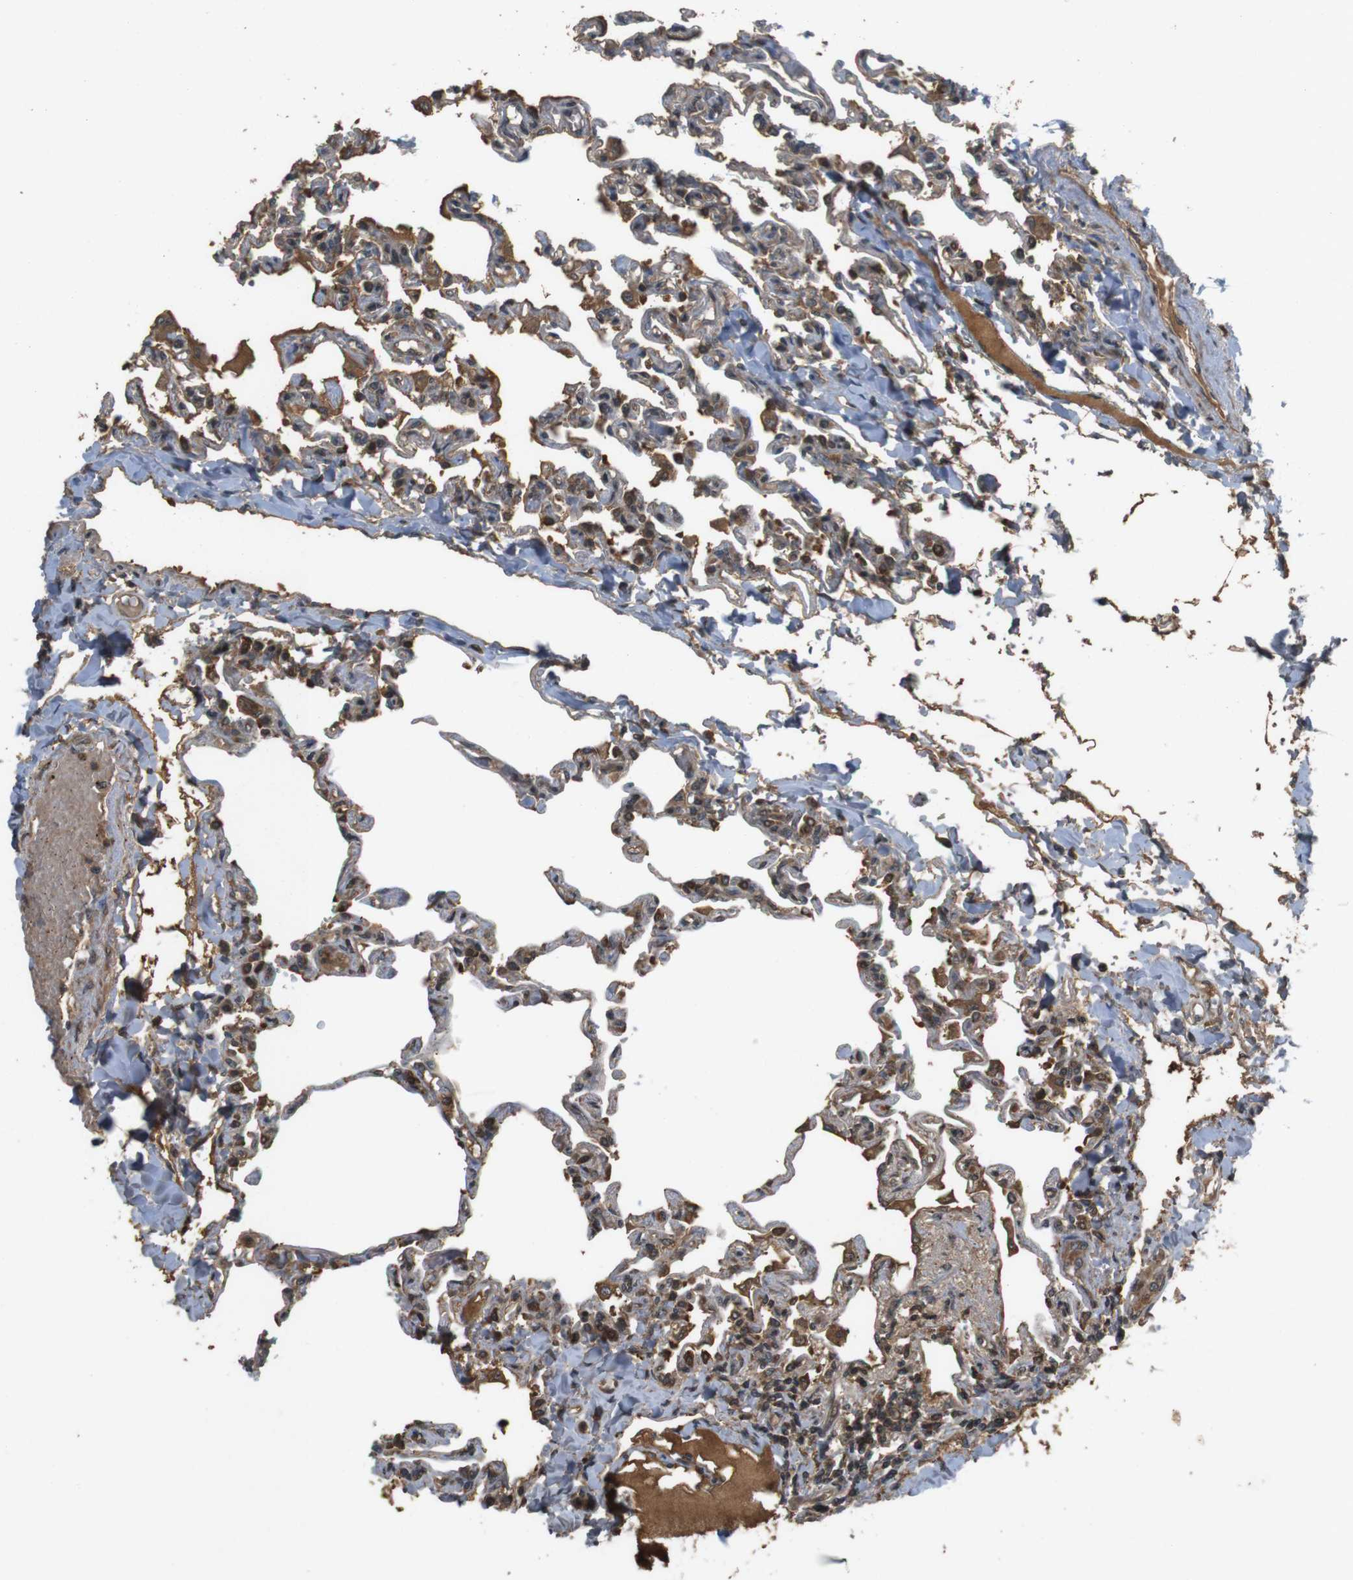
{"staining": {"intensity": "moderate", "quantity": ">75%", "location": "cytoplasmic/membranous"}, "tissue": "lung", "cell_type": "Alveolar cells", "image_type": "normal", "snomed": [{"axis": "morphology", "description": "Normal tissue, NOS"}, {"axis": "topography", "description": "Lung"}], "caption": "High-power microscopy captured an IHC image of normal lung, revealing moderate cytoplasmic/membranous expression in approximately >75% of alveolar cells.", "gene": "NFKBIE", "patient": {"sex": "male", "age": 21}}